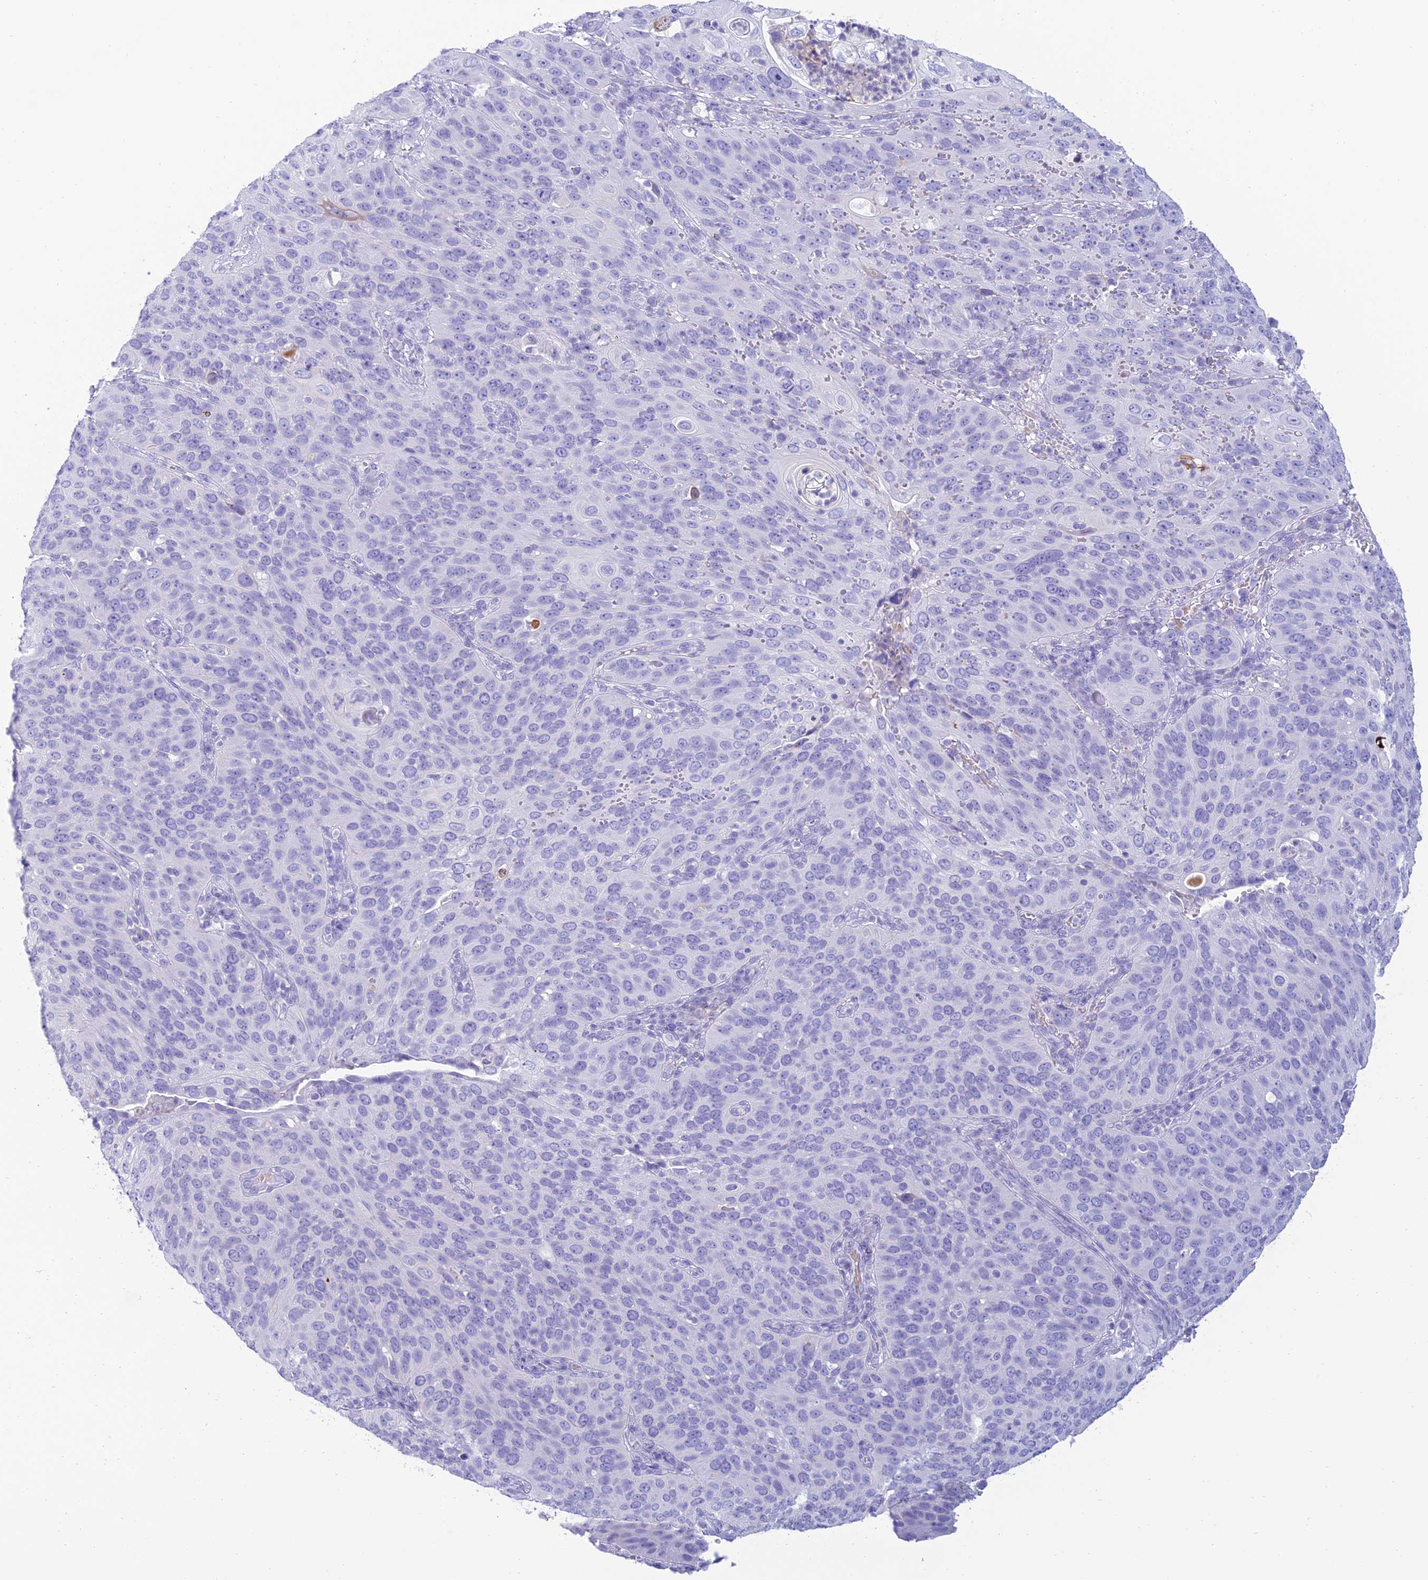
{"staining": {"intensity": "negative", "quantity": "none", "location": "none"}, "tissue": "cervical cancer", "cell_type": "Tumor cells", "image_type": "cancer", "snomed": [{"axis": "morphology", "description": "Squamous cell carcinoma, NOS"}, {"axis": "topography", "description": "Cervix"}], "caption": "Histopathology image shows no significant protein positivity in tumor cells of squamous cell carcinoma (cervical). (DAB (3,3'-diaminobenzidine) immunohistochemistry, high magnification).", "gene": "MAL2", "patient": {"sex": "female", "age": 36}}